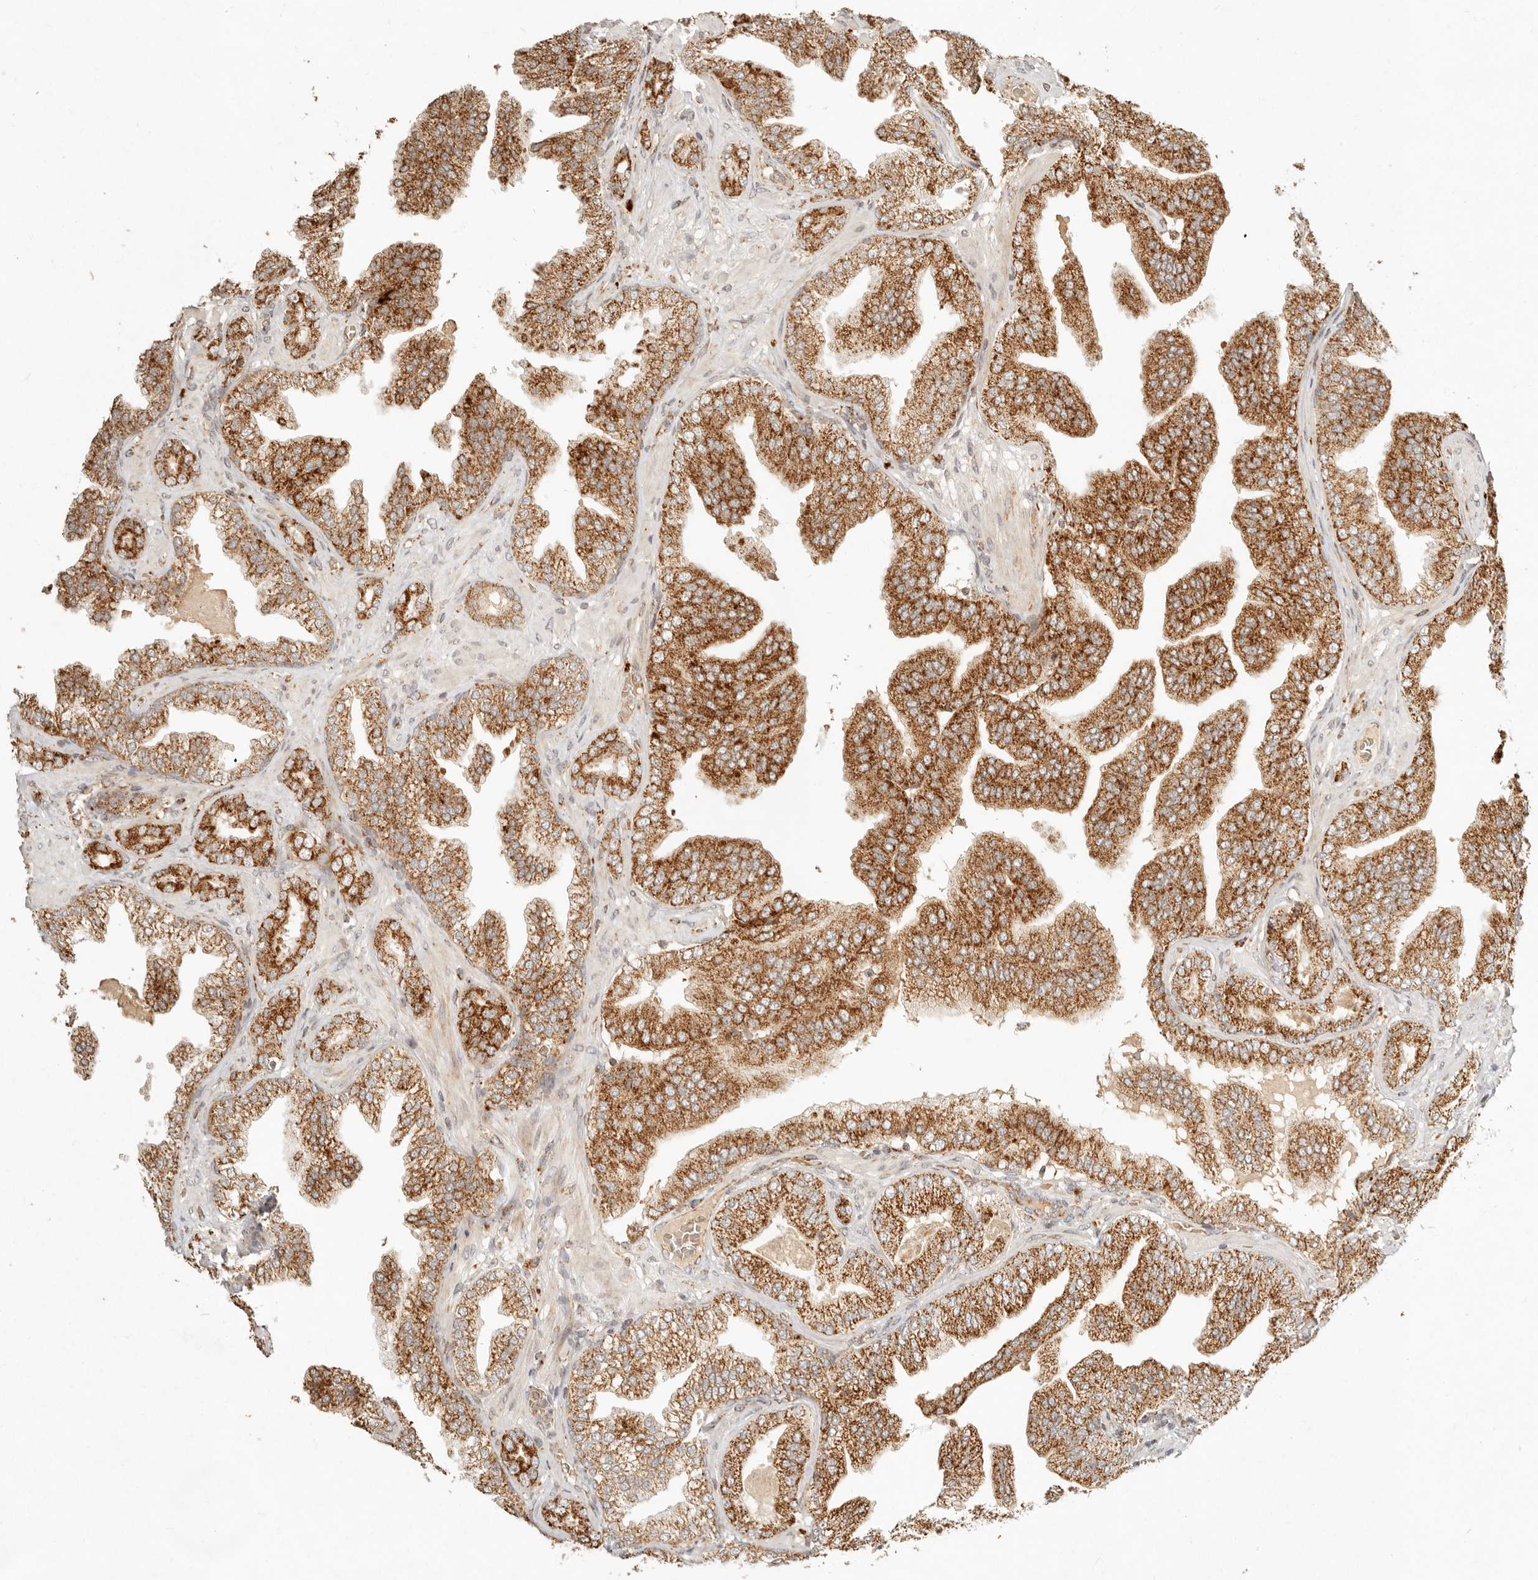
{"staining": {"intensity": "strong", "quantity": ">75%", "location": "cytoplasmic/membranous"}, "tissue": "prostate cancer", "cell_type": "Tumor cells", "image_type": "cancer", "snomed": [{"axis": "morphology", "description": "Adenocarcinoma, High grade"}, {"axis": "topography", "description": "Prostate"}], "caption": "Brown immunohistochemical staining in human prostate cancer (adenocarcinoma (high-grade)) exhibits strong cytoplasmic/membranous positivity in about >75% of tumor cells. Immunohistochemistry stains the protein of interest in brown and the nuclei are stained blue.", "gene": "MRPL55", "patient": {"sex": "male", "age": 58}}